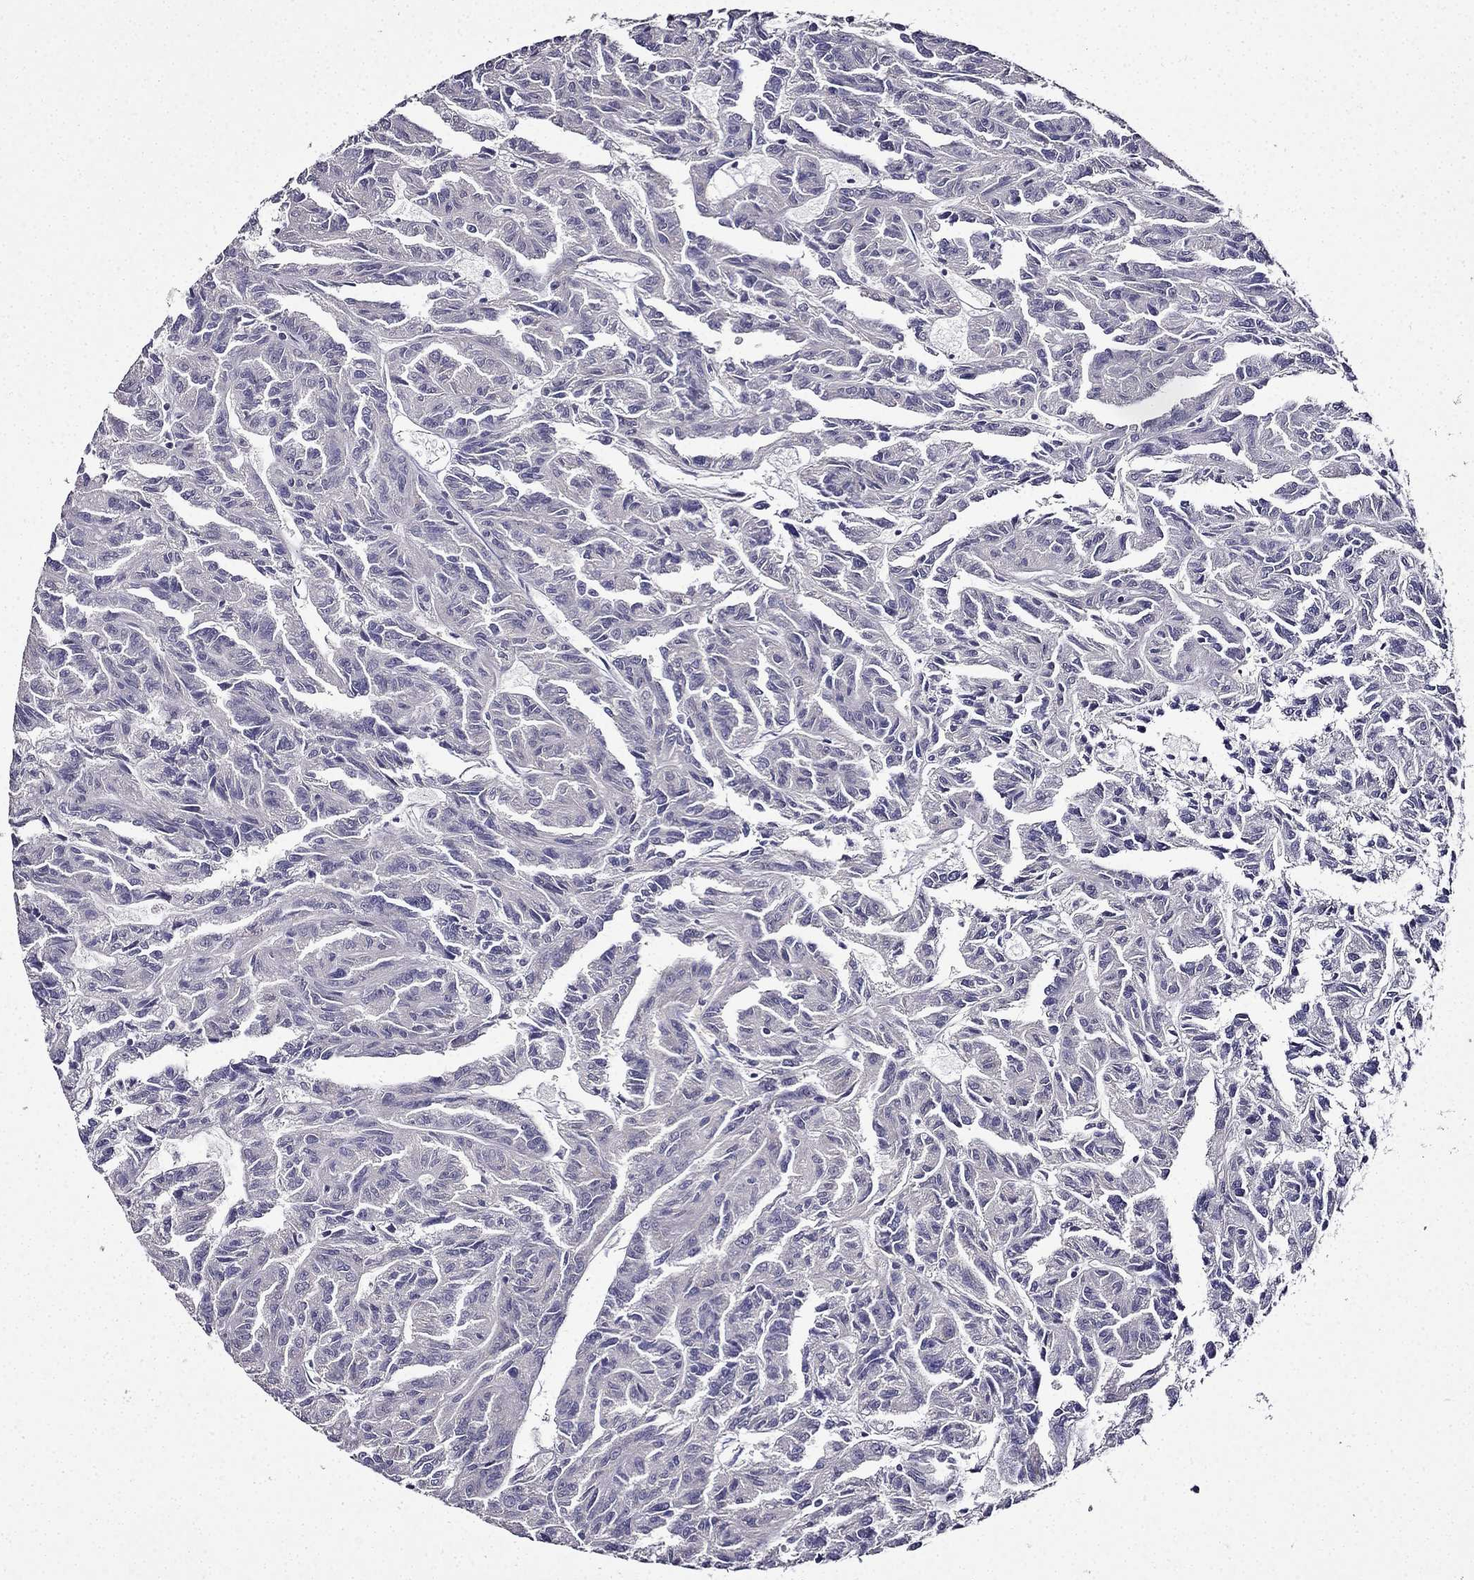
{"staining": {"intensity": "negative", "quantity": "none", "location": "none"}, "tissue": "renal cancer", "cell_type": "Tumor cells", "image_type": "cancer", "snomed": [{"axis": "morphology", "description": "Adenocarcinoma, NOS"}, {"axis": "topography", "description": "Kidney"}], "caption": "DAB (3,3'-diaminobenzidine) immunohistochemical staining of adenocarcinoma (renal) demonstrates no significant staining in tumor cells. (Brightfield microscopy of DAB (3,3'-diaminobenzidine) immunohistochemistry (IHC) at high magnification).", "gene": "TMEM266", "patient": {"sex": "male", "age": 79}}